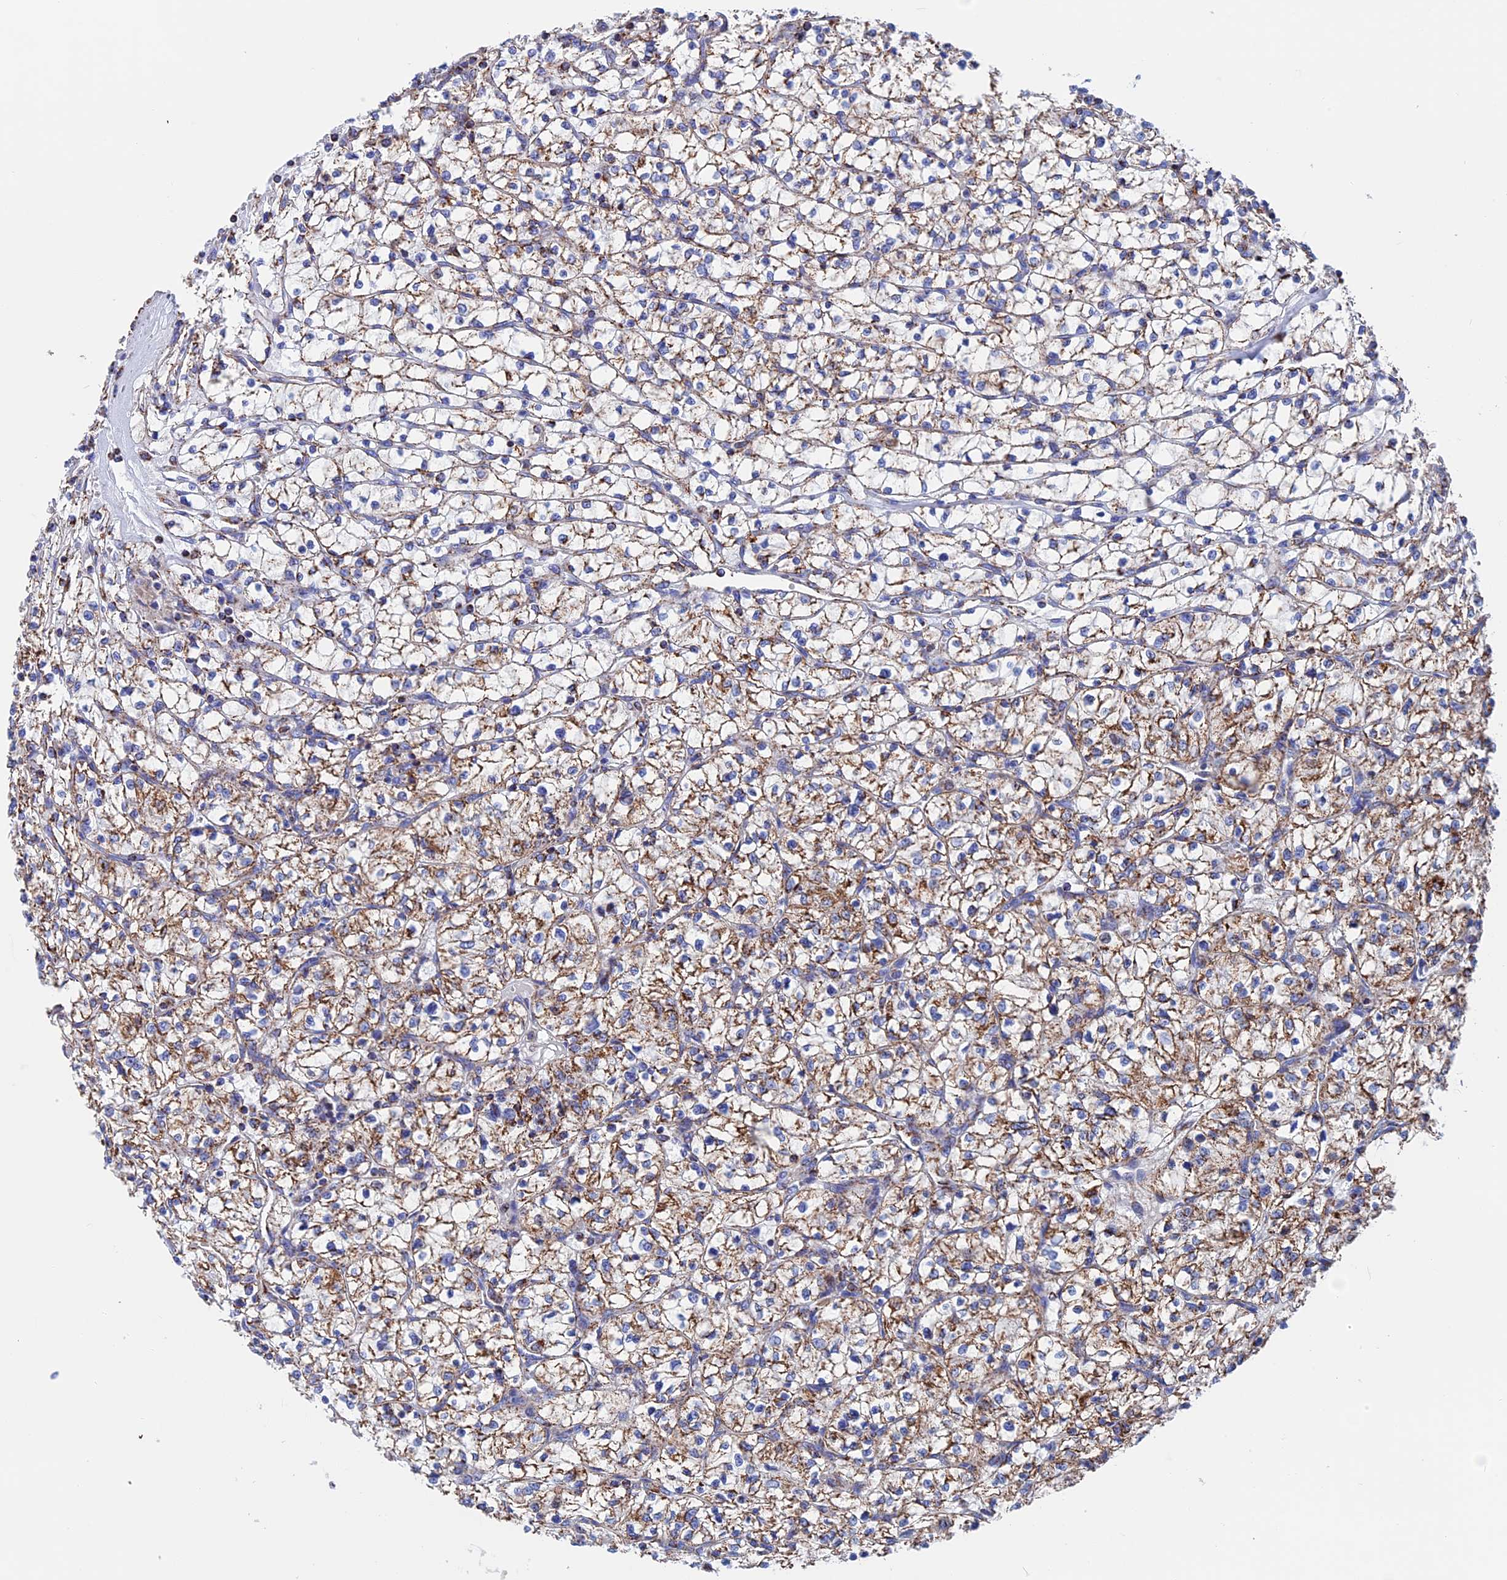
{"staining": {"intensity": "moderate", "quantity": "<25%", "location": "cytoplasmic/membranous"}, "tissue": "renal cancer", "cell_type": "Tumor cells", "image_type": "cancer", "snomed": [{"axis": "morphology", "description": "Adenocarcinoma, NOS"}, {"axis": "topography", "description": "Kidney"}], "caption": "Renal adenocarcinoma stained for a protein (brown) reveals moderate cytoplasmic/membranous positive staining in approximately <25% of tumor cells.", "gene": "WDR83", "patient": {"sex": "female", "age": 64}}